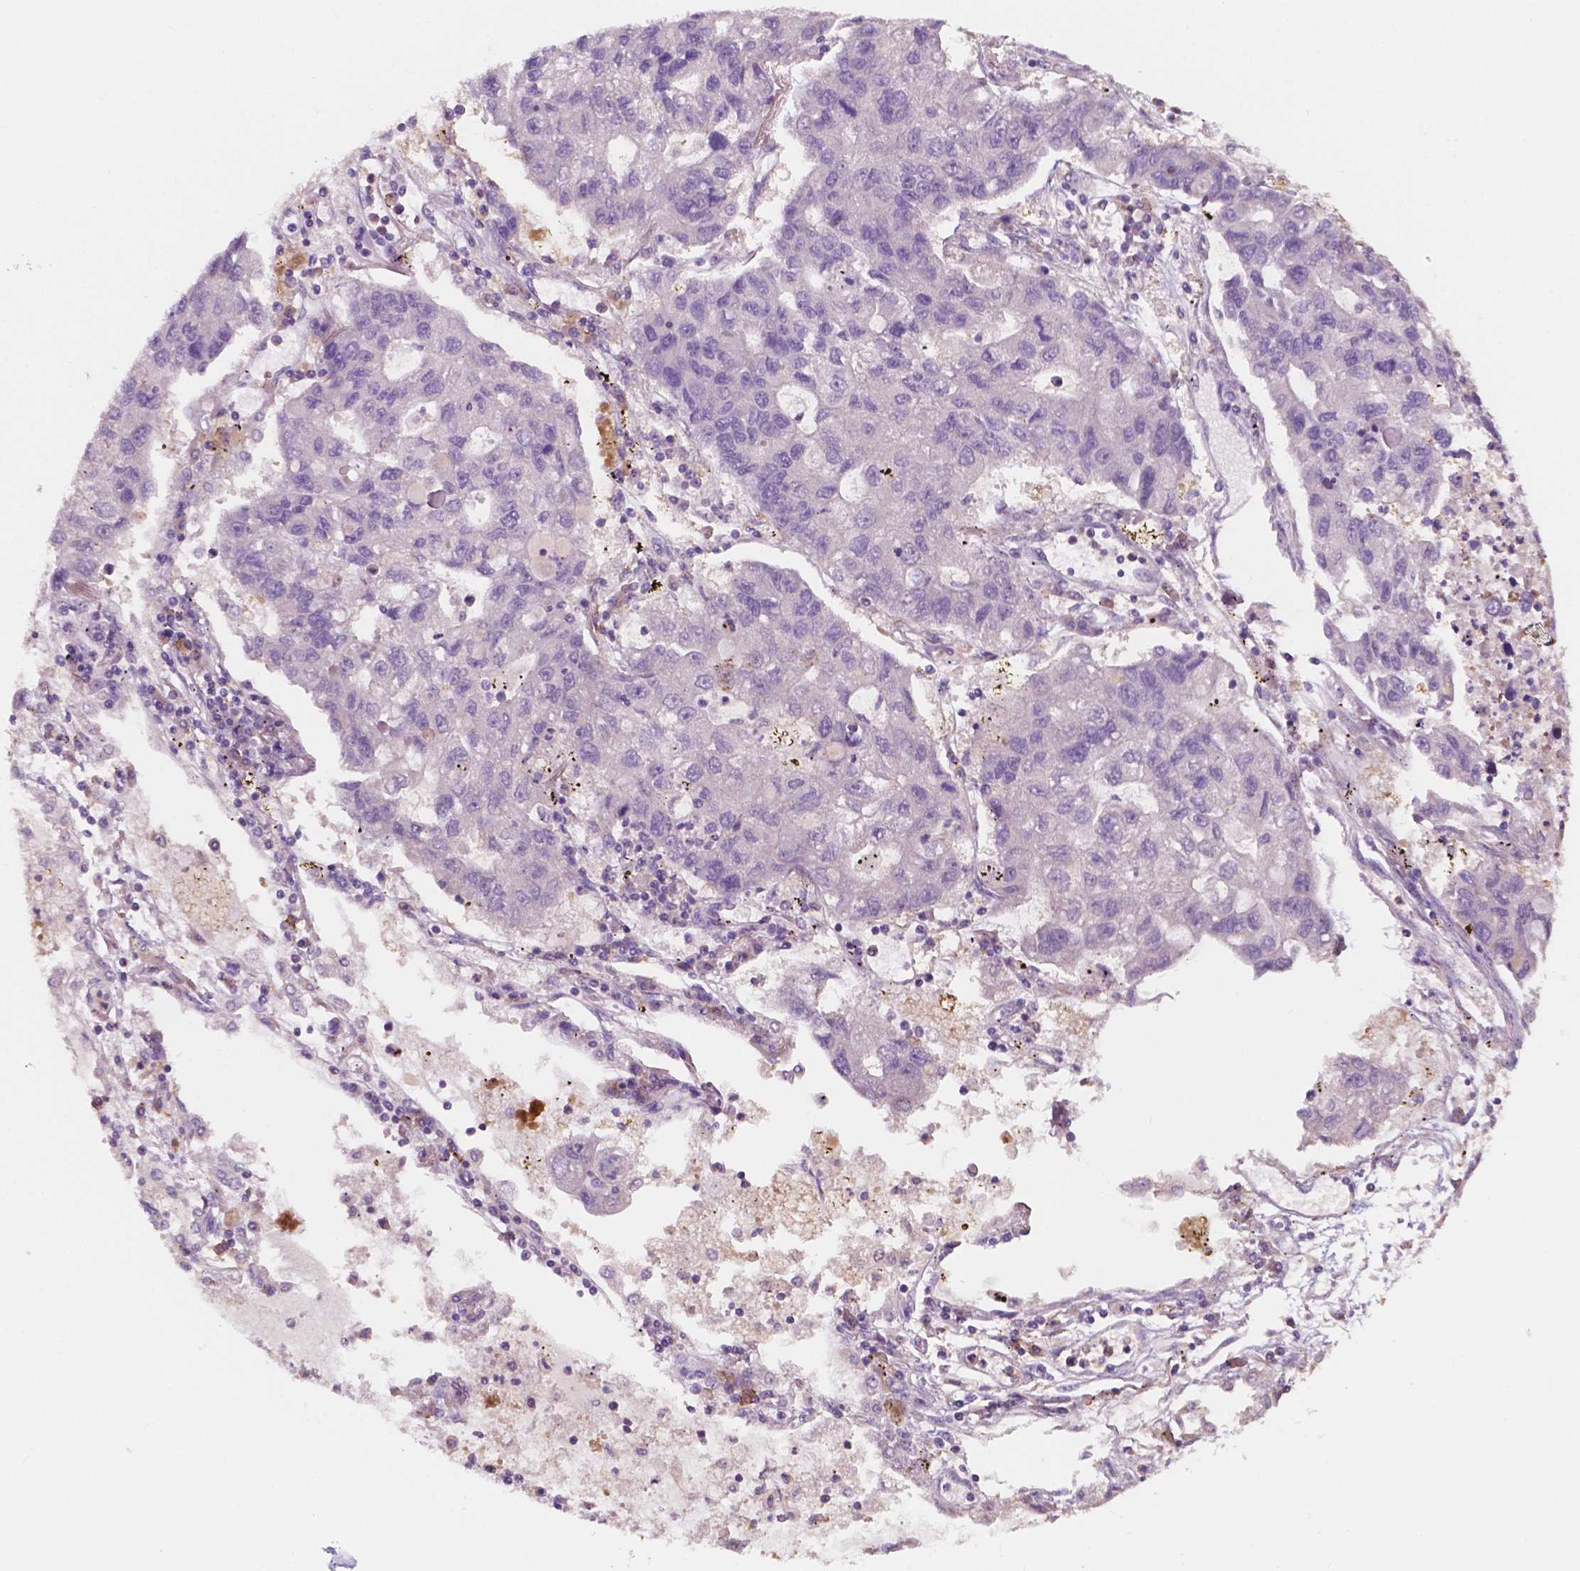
{"staining": {"intensity": "negative", "quantity": "none", "location": "none"}, "tissue": "lung cancer", "cell_type": "Tumor cells", "image_type": "cancer", "snomed": [{"axis": "morphology", "description": "Adenocarcinoma, NOS"}, {"axis": "topography", "description": "Bronchus"}, {"axis": "topography", "description": "Lung"}], "caption": "High magnification brightfield microscopy of adenocarcinoma (lung) stained with DAB (brown) and counterstained with hematoxylin (blue): tumor cells show no significant staining. The staining is performed using DAB (3,3'-diaminobenzidine) brown chromogen with nuclei counter-stained in using hematoxylin.", "gene": "SEMA4A", "patient": {"sex": "female", "age": 51}}